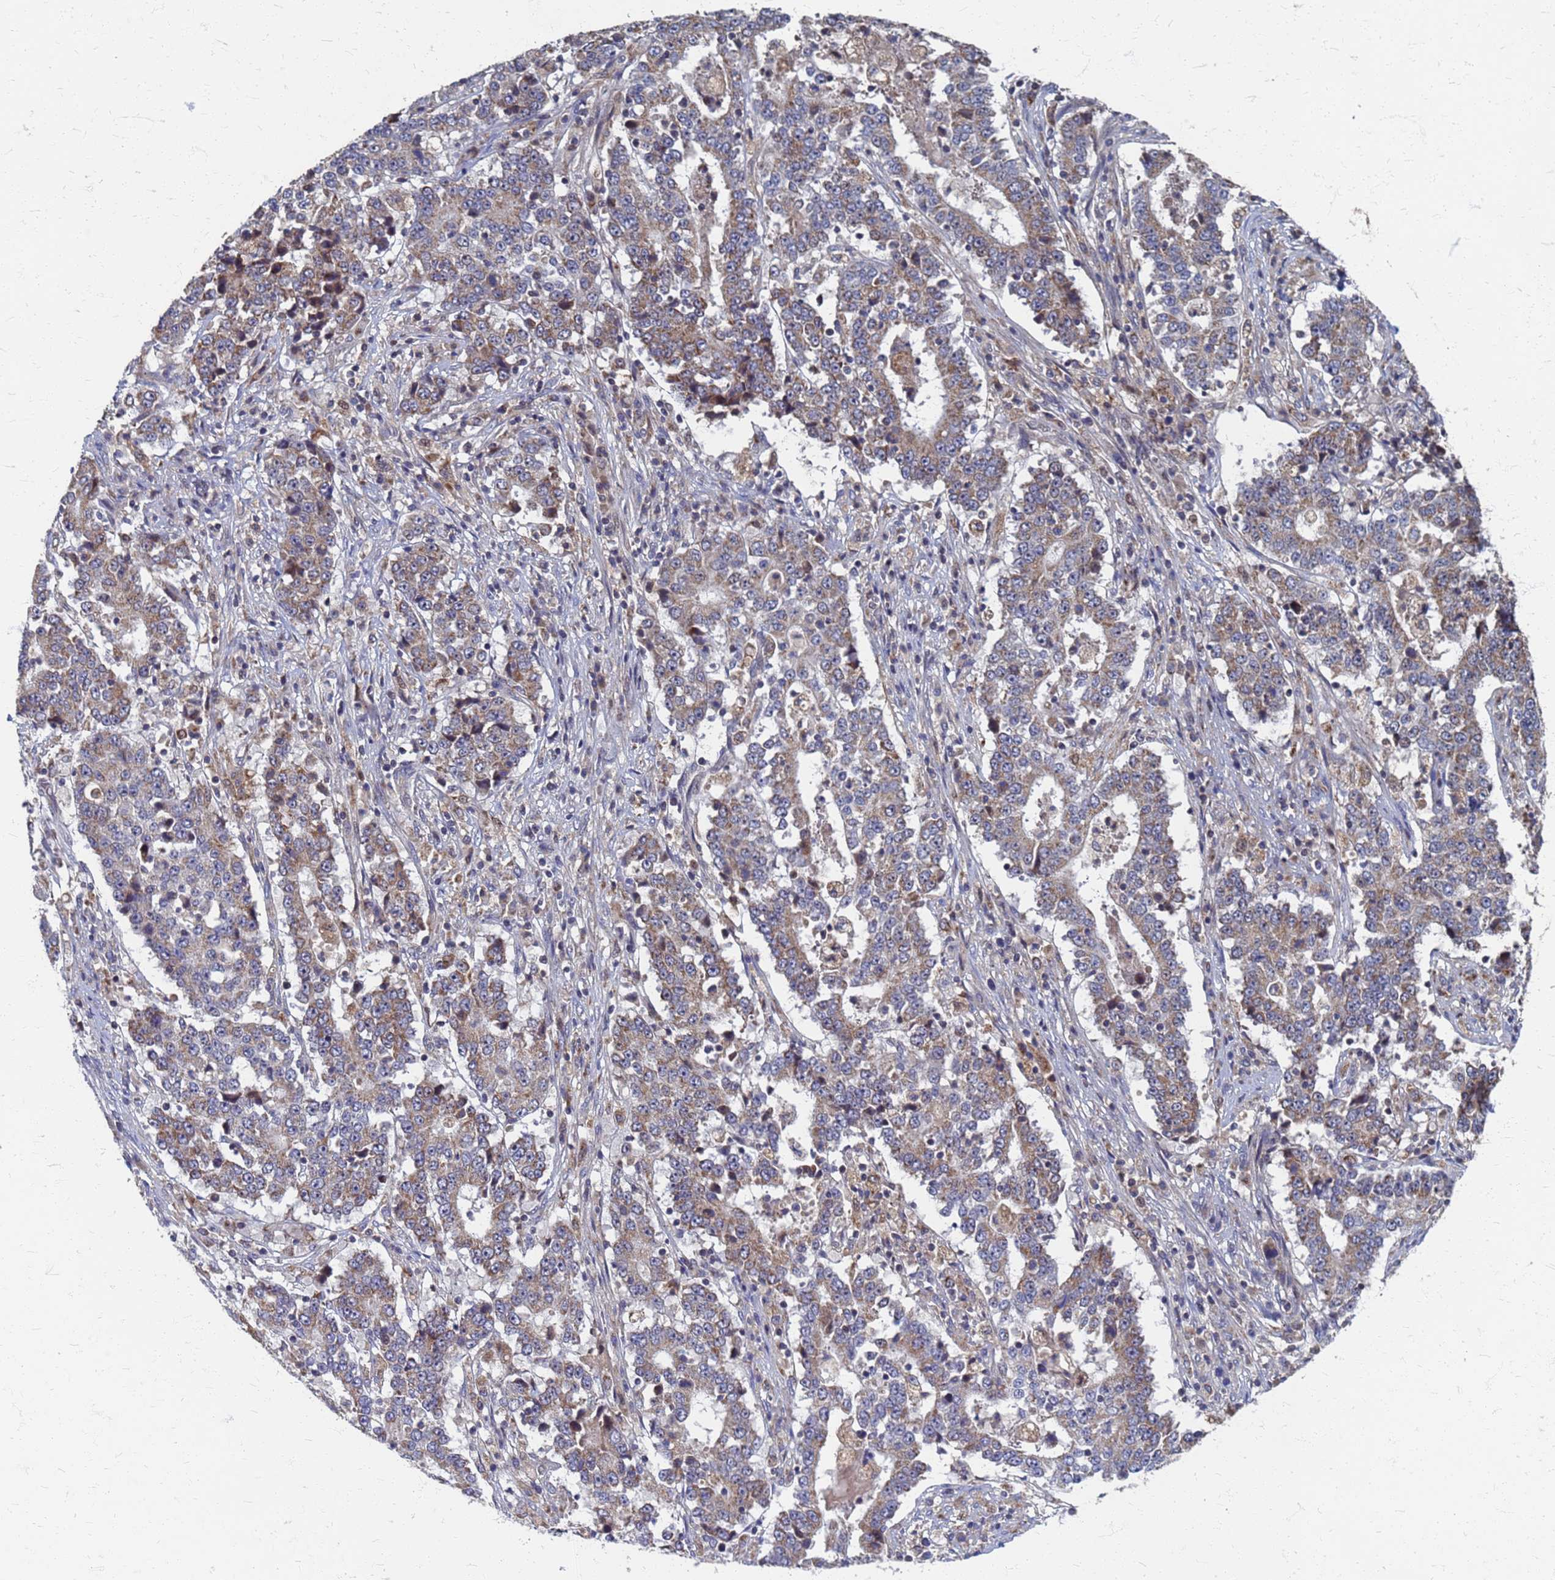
{"staining": {"intensity": "weak", "quantity": ">75%", "location": "cytoplasmic/membranous"}, "tissue": "stomach cancer", "cell_type": "Tumor cells", "image_type": "cancer", "snomed": [{"axis": "morphology", "description": "Adenocarcinoma, NOS"}, {"axis": "topography", "description": "Stomach"}], "caption": "Immunohistochemistry (IHC) of human stomach cancer (adenocarcinoma) exhibits low levels of weak cytoplasmic/membranous expression in approximately >75% of tumor cells.", "gene": "ATPAF1", "patient": {"sex": "male", "age": 59}}